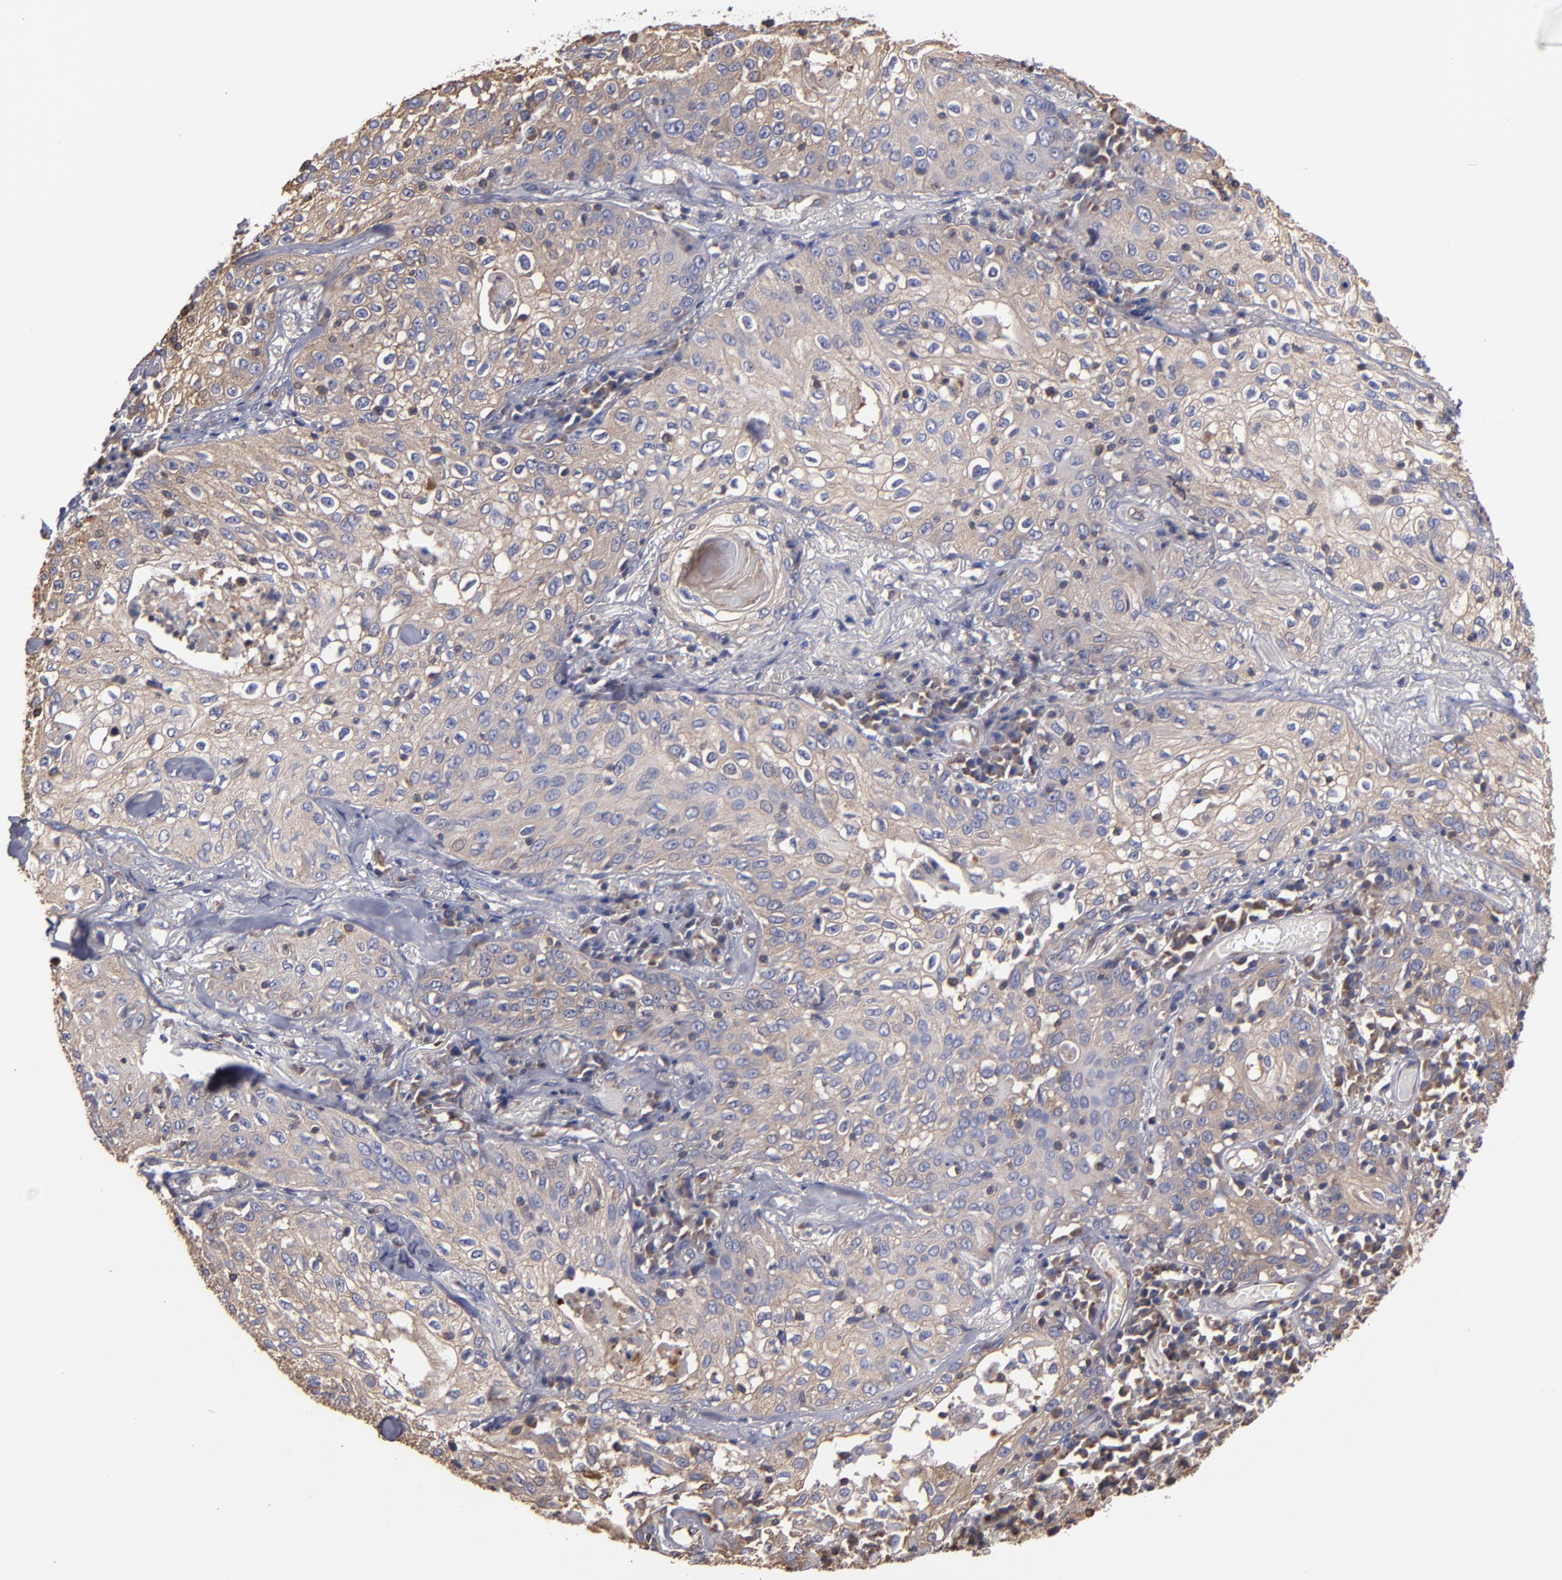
{"staining": {"intensity": "weak", "quantity": "<25%", "location": "cytoplasmic/membranous"}, "tissue": "skin cancer", "cell_type": "Tumor cells", "image_type": "cancer", "snomed": [{"axis": "morphology", "description": "Squamous cell carcinoma, NOS"}, {"axis": "topography", "description": "Skin"}], "caption": "There is no significant positivity in tumor cells of skin squamous cell carcinoma.", "gene": "ESYT2", "patient": {"sex": "male", "age": 65}}